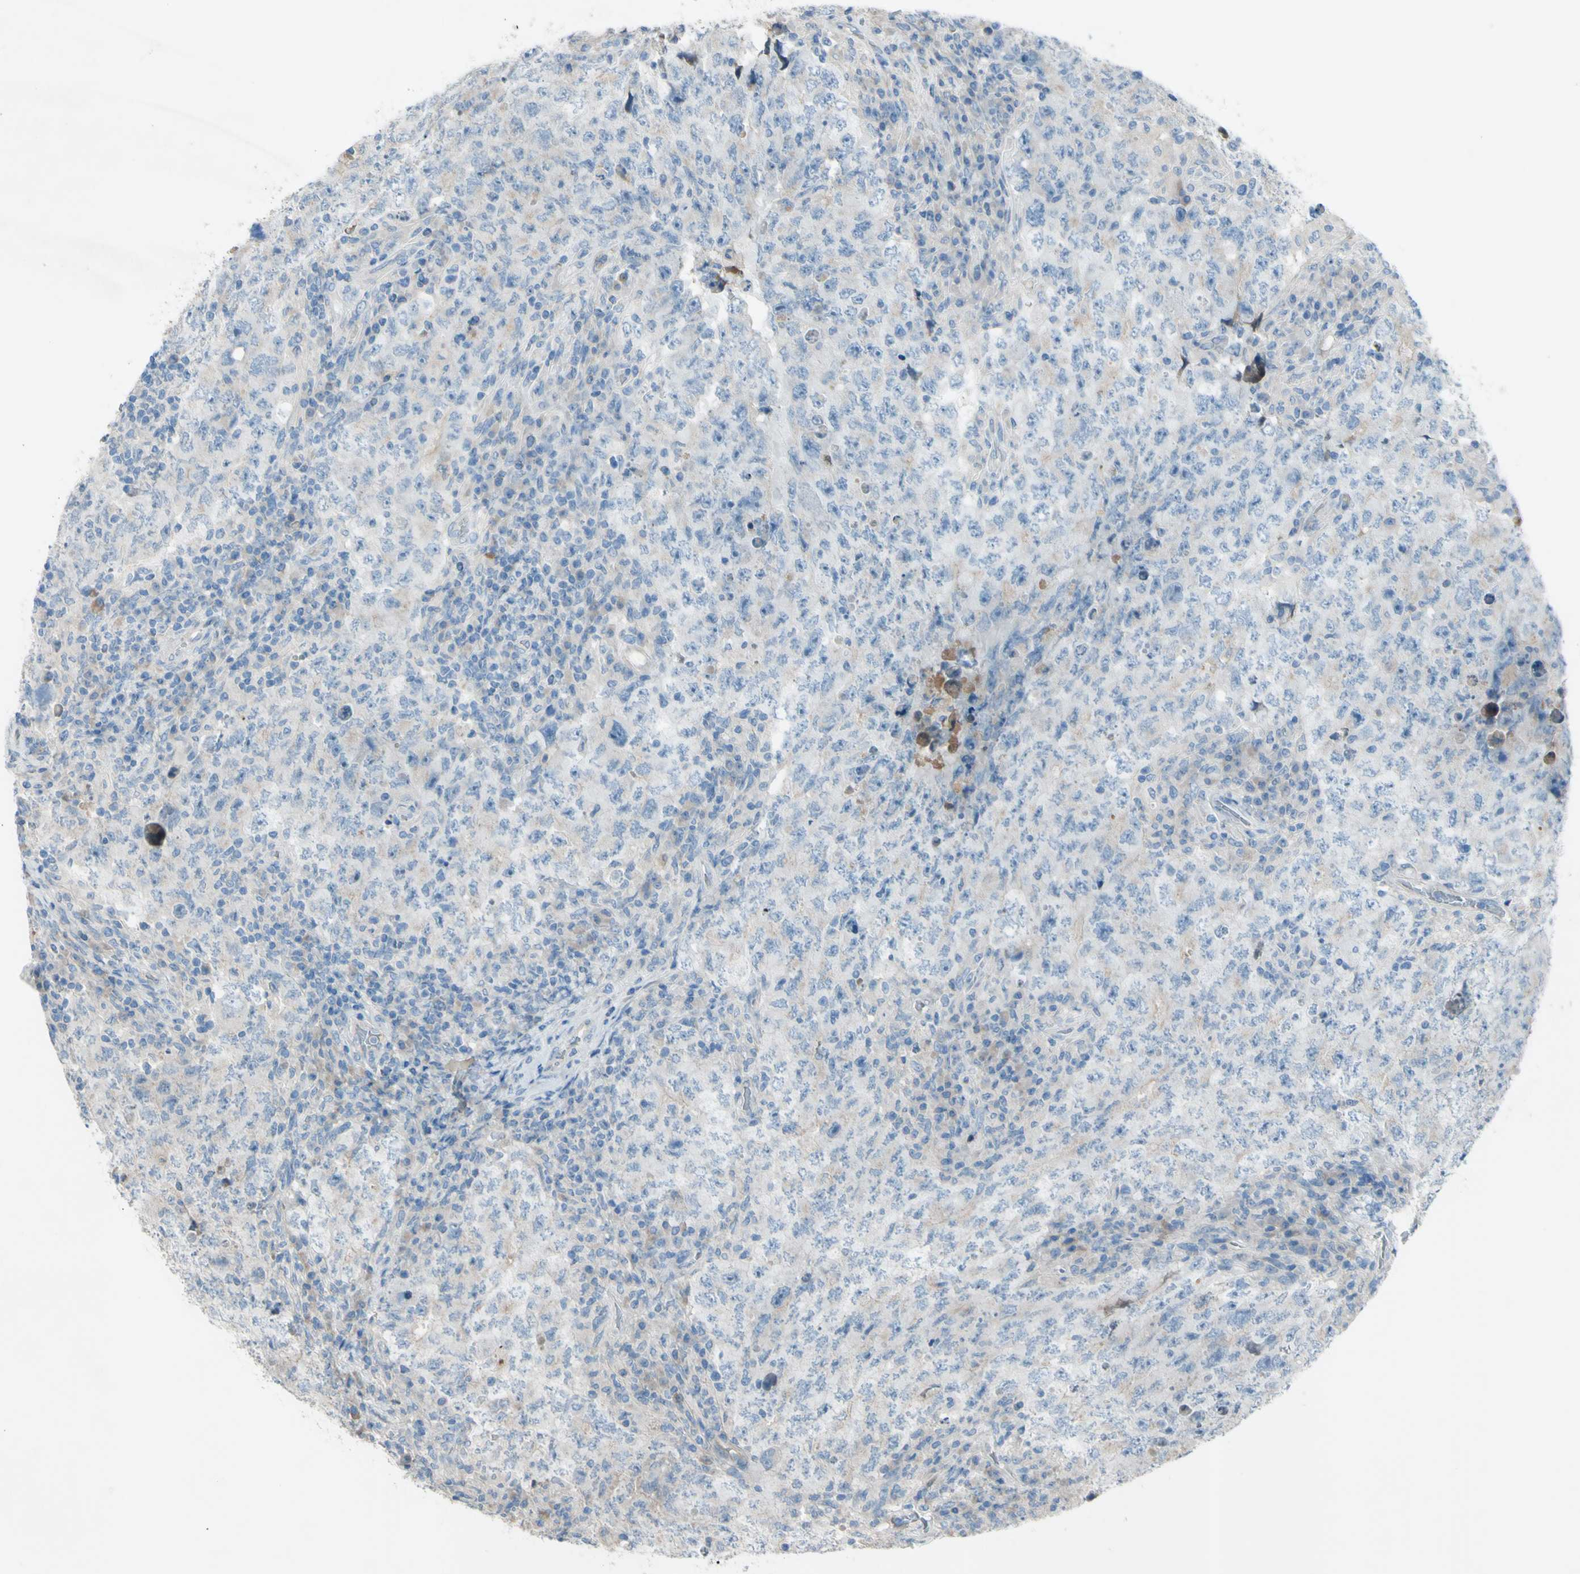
{"staining": {"intensity": "negative", "quantity": "none", "location": "none"}, "tissue": "testis cancer", "cell_type": "Tumor cells", "image_type": "cancer", "snomed": [{"axis": "morphology", "description": "Carcinoma, Embryonal, NOS"}, {"axis": "topography", "description": "Testis"}], "caption": "DAB immunohistochemical staining of human embryonal carcinoma (testis) reveals no significant expression in tumor cells. Nuclei are stained in blue.", "gene": "ATRN", "patient": {"sex": "male", "age": 26}}